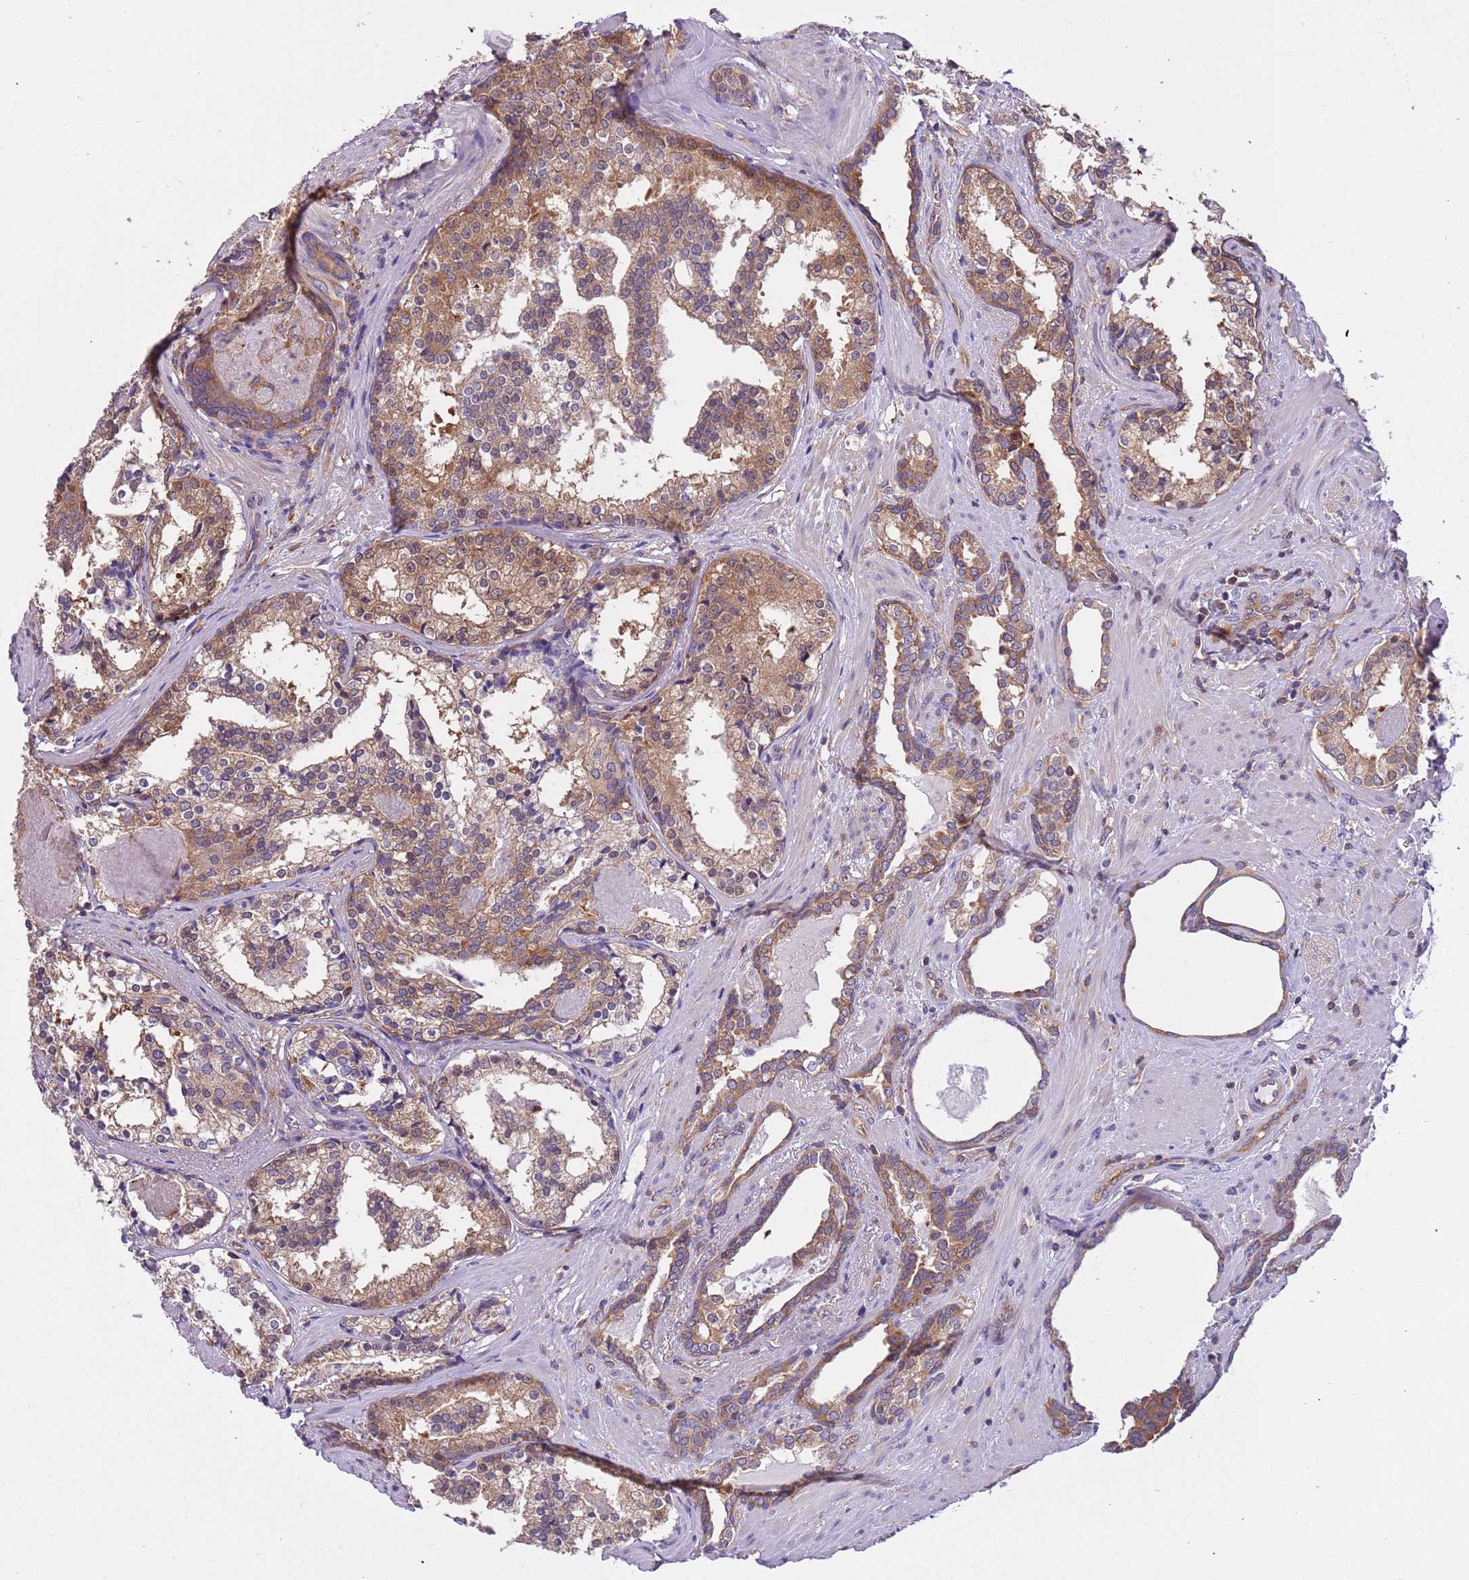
{"staining": {"intensity": "moderate", "quantity": ">75%", "location": "cytoplasmic/membranous"}, "tissue": "prostate cancer", "cell_type": "Tumor cells", "image_type": "cancer", "snomed": [{"axis": "morphology", "description": "Adenocarcinoma, High grade"}, {"axis": "topography", "description": "Prostate"}], "caption": "Human high-grade adenocarcinoma (prostate) stained with a protein marker exhibits moderate staining in tumor cells.", "gene": "STIP1", "patient": {"sex": "male", "age": 58}}